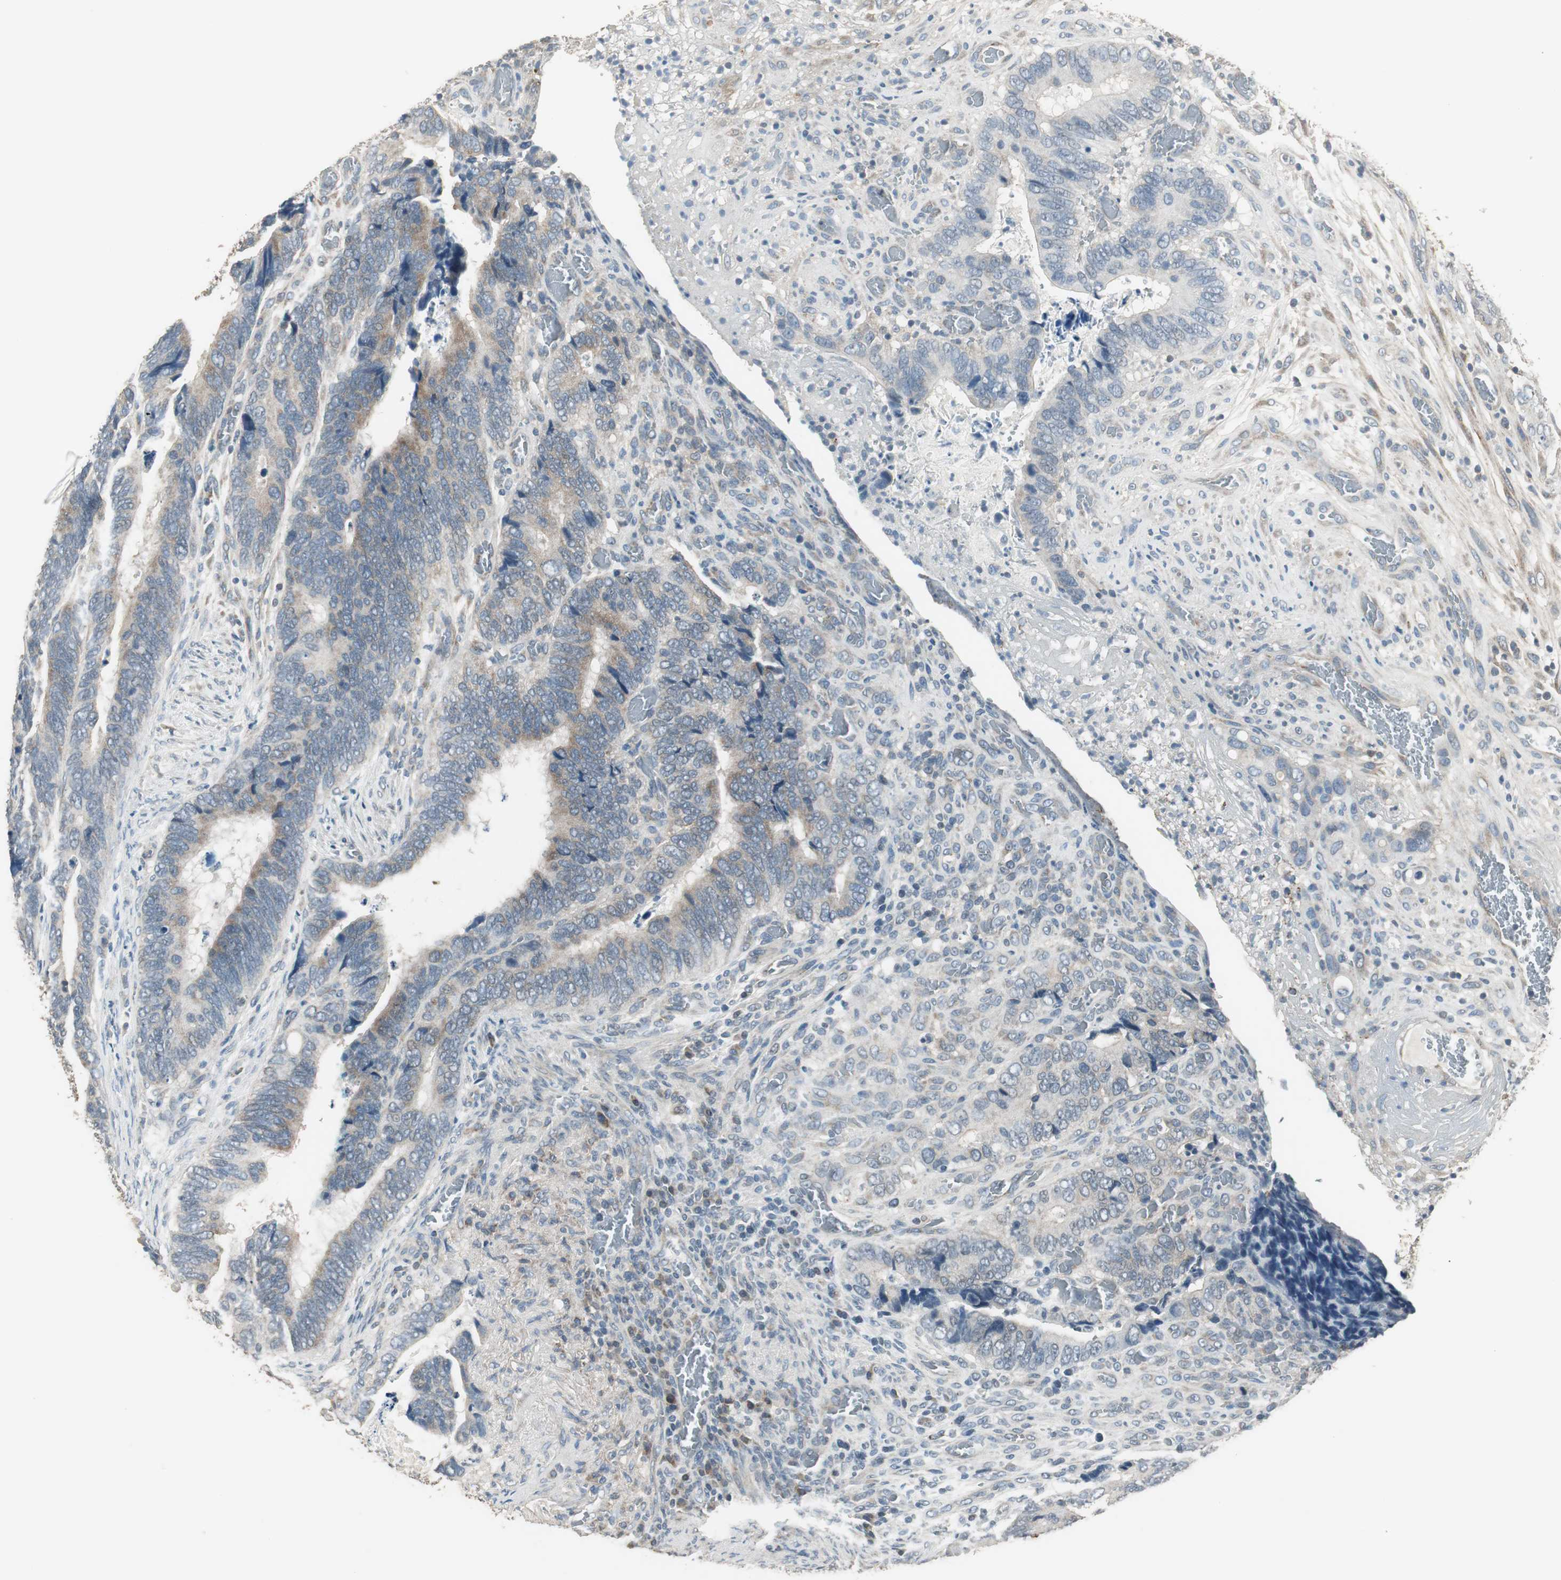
{"staining": {"intensity": "weak", "quantity": ">75%", "location": "cytoplasmic/membranous"}, "tissue": "colorectal cancer", "cell_type": "Tumor cells", "image_type": "cancer", "snomed": [{"axis": "morphology", "description": "Adenocarcinoma, NOS"}, {"axis": "topography", "description": "Colon"}], "caption": "DAB immunohistochemical staining of colorectal cancer (adenocarcinoma) displays weak cytoplasmic/membranous protein positivity in approximately >75% of tumor cells.", "gene": "MSTO1", "patient": {"sex": "male", "age": 72}}